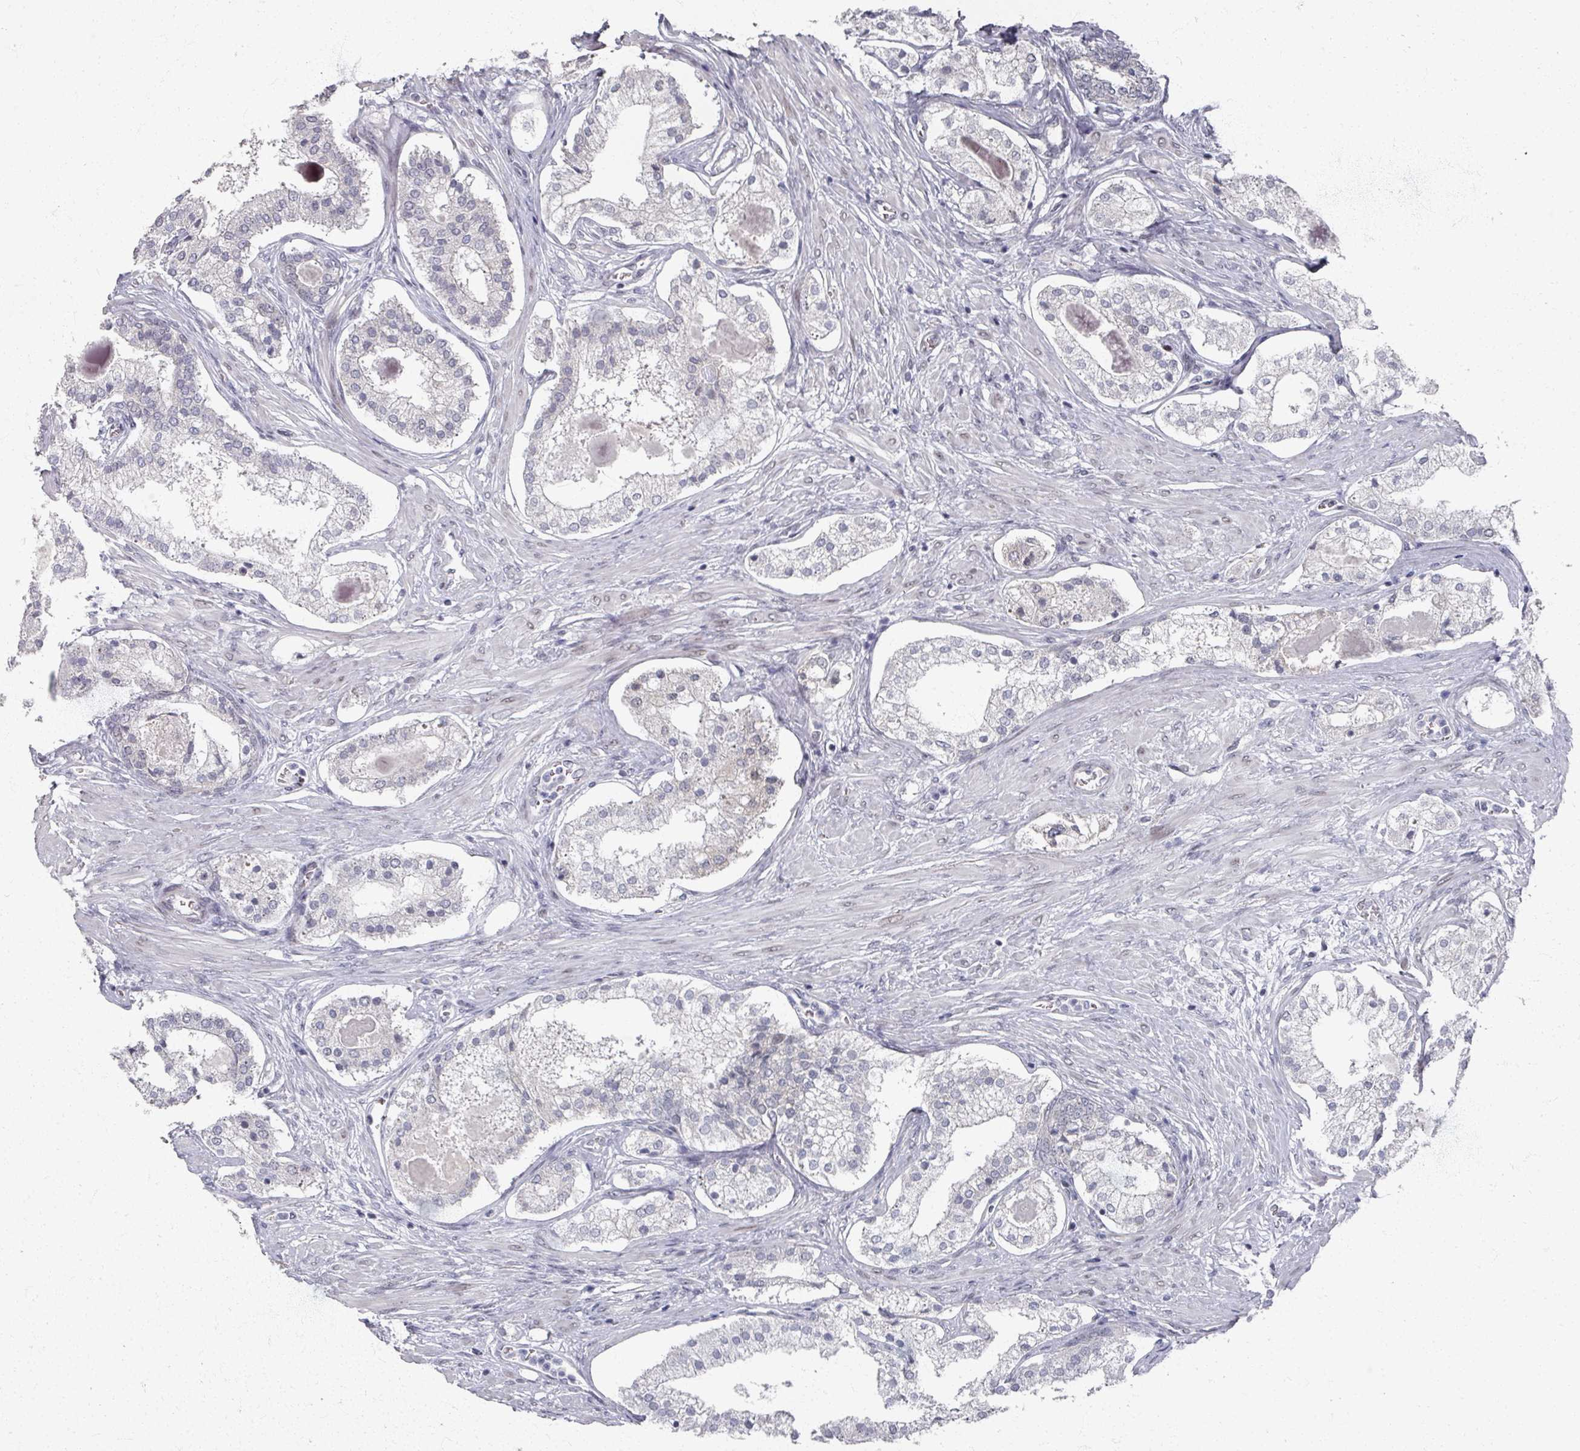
{"staining": {"intensity": "negative", "quantity": "none", "location": "none"}, "tissue": "prostate cancer", "cell_type": "Tumor cells", "image_type": "cancer", "snomed": [{"axis": "morphology", "description": "Adenocarcinoma, Low grade"}, {"axis": "topography", "description": "Prostate"}], "caption": "An image of prostate cancer (low-grade adenocarcinoma) stained for a protein exhibits no brown staining in tumor cells.", "gene": "PSKH1", "patient": {"sex": "male", "age": 59}}